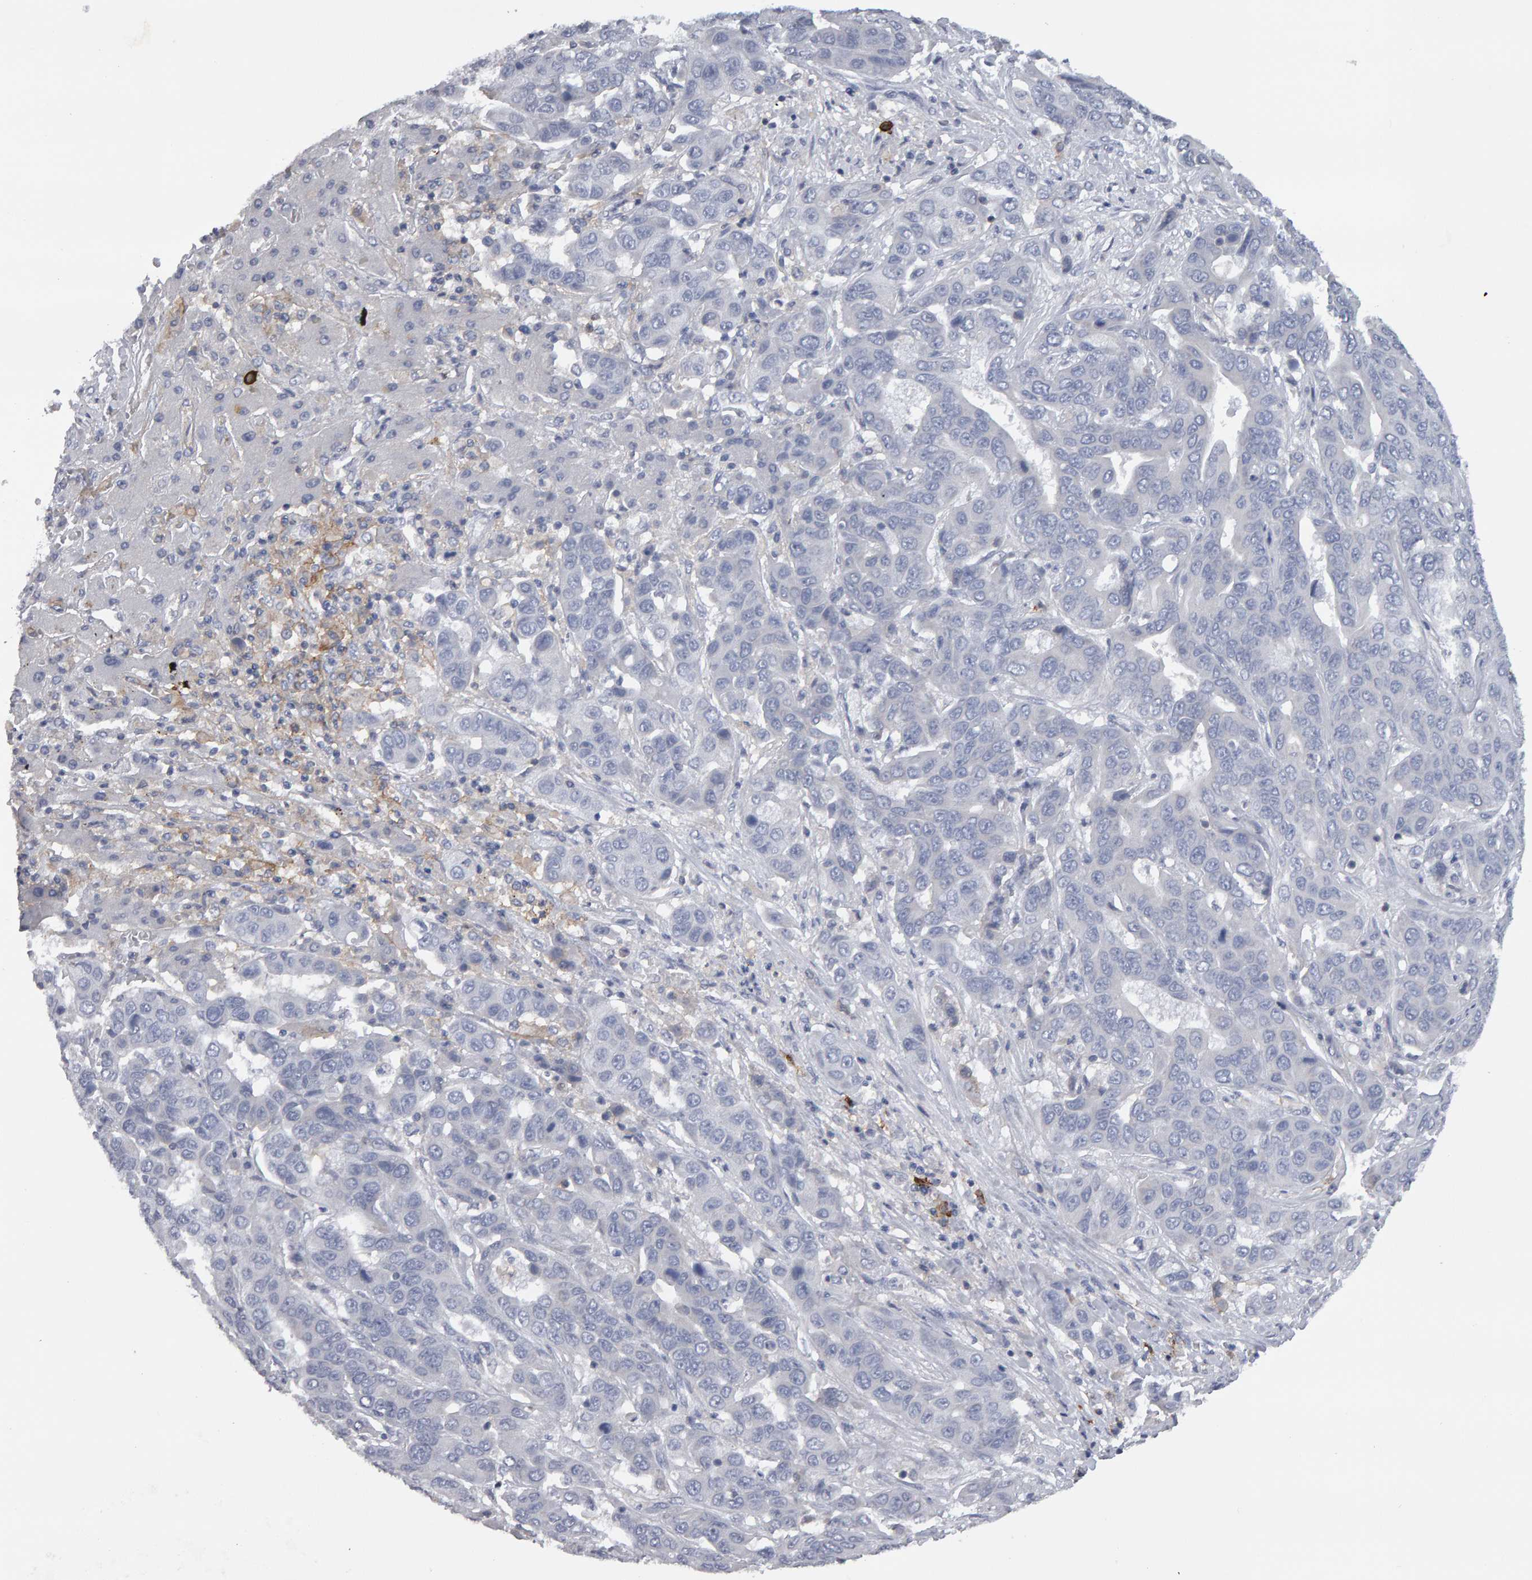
{"staining": {"intensity": "negative", "quantity": "none", "location": "none"}, "tissue": "liver cancer", "cell_type": "Tumor cells", "image_type": "cancer", "snomed": [{"axis": "morphology", "description": "Cholangiocarcinoma"}, {"axis": "topography", "description": "Liver"}], "caption": "Tumor cells are negative for brown protein staining in cholangiocarcinoma (liver). (Brightfield microscopy of DAB immunohistochemistry (IHC) at high magnification).", "gene": "CD38", "patient": {"sex": "female", "age": 52}}